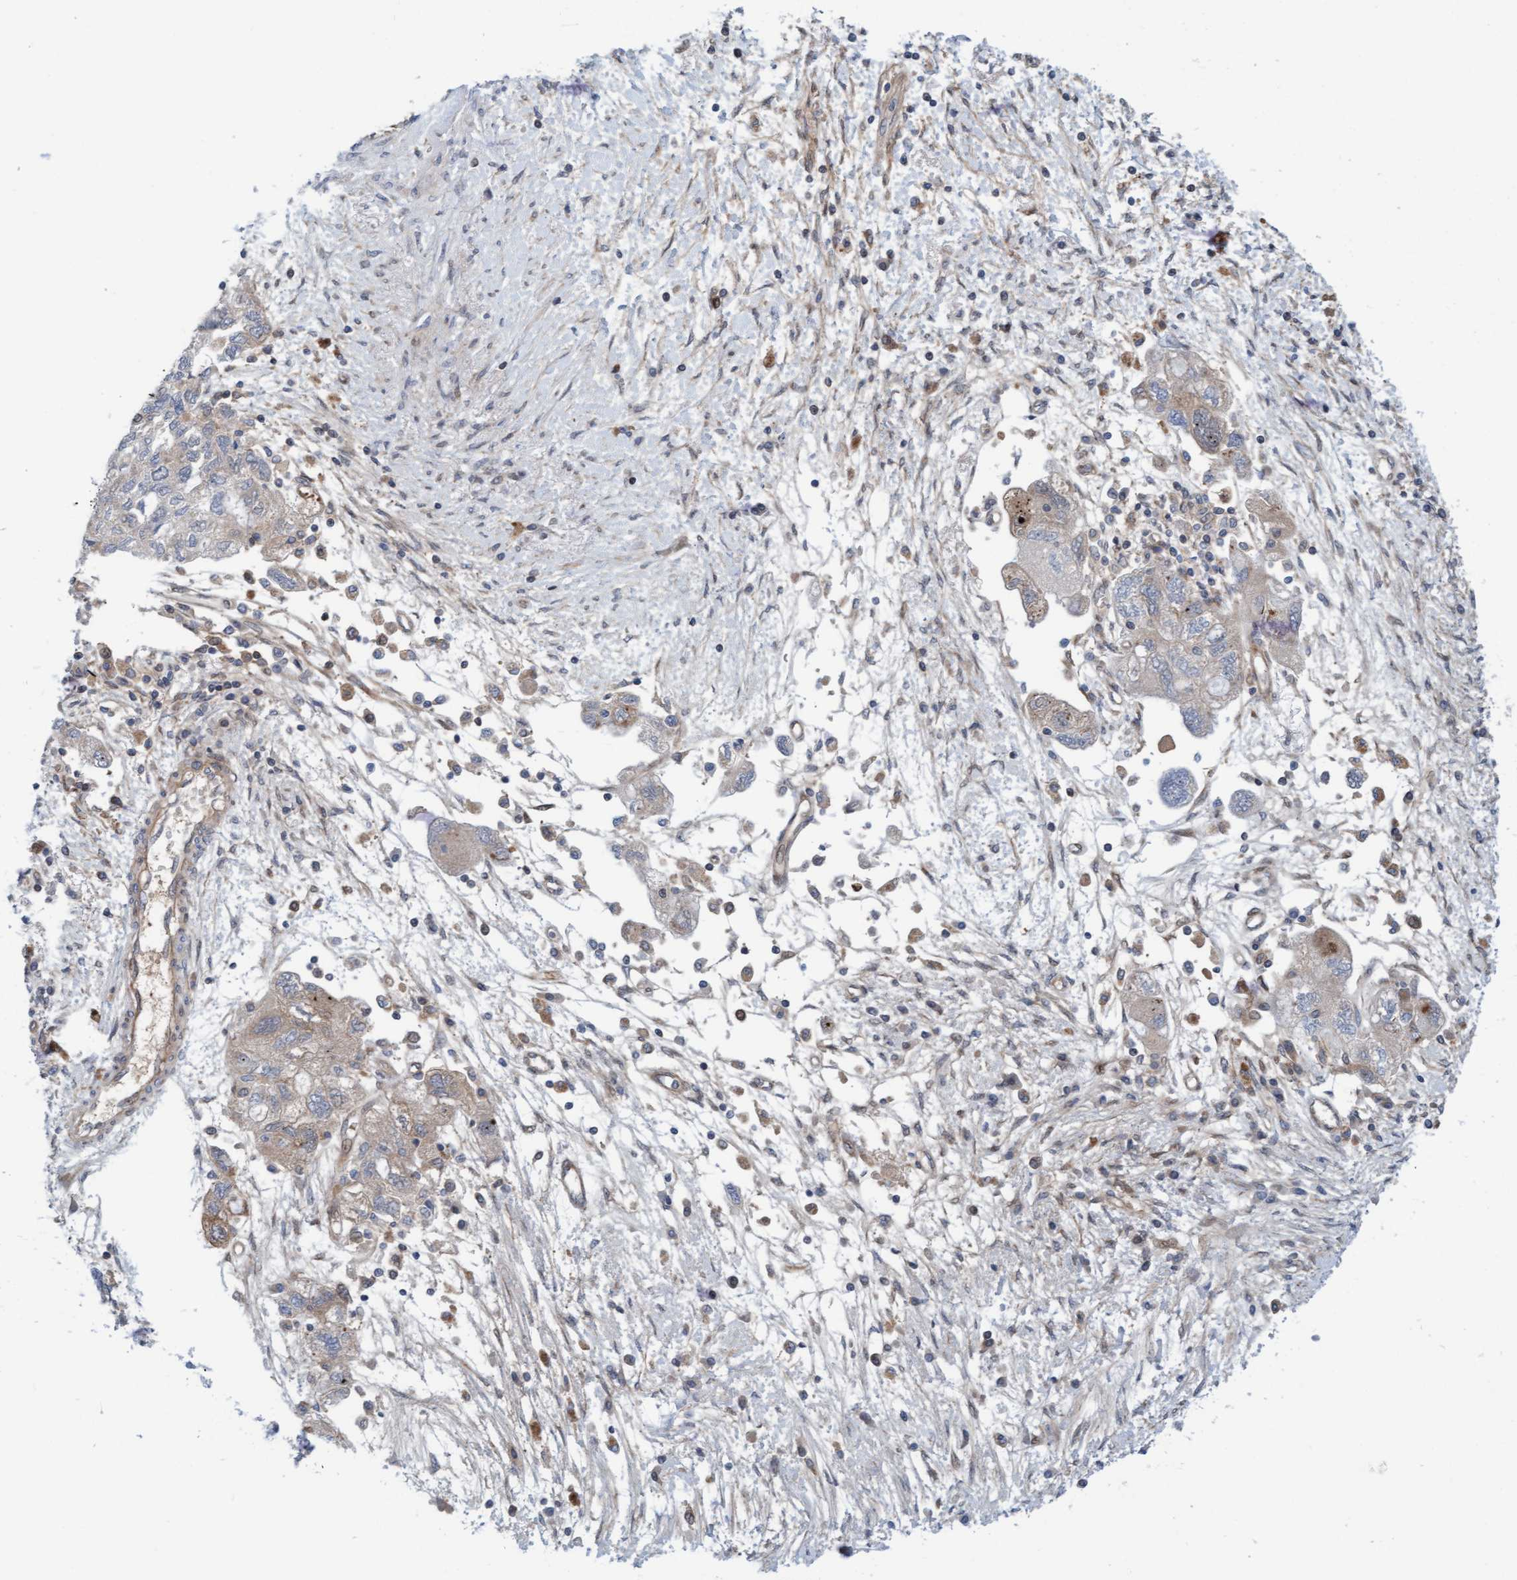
{"staining": {"intensity": "weak", "quantity": "<25%", "location": "cytoplasmic/membranous"}, "tissue": "ovarian cancer", "cell_type": "Tumor cells", "image_type": "cancer", "snomed": [{"axis": "morphology", "description": "Carcinoma, NOS"}, {"axis": "morphology", "description": "Cystadenocarcinoma, serous, NOS"}, {"axis": "topography", "description": "Ovary"}], "caption": "The immunohistochemistry image has no significant staining in tumor cells of ovarian cancer (serous cystadenocarcinoma) tissue.", "gene": "EIF4EBP1", "patient": {"sex": "female", "age": 69}}